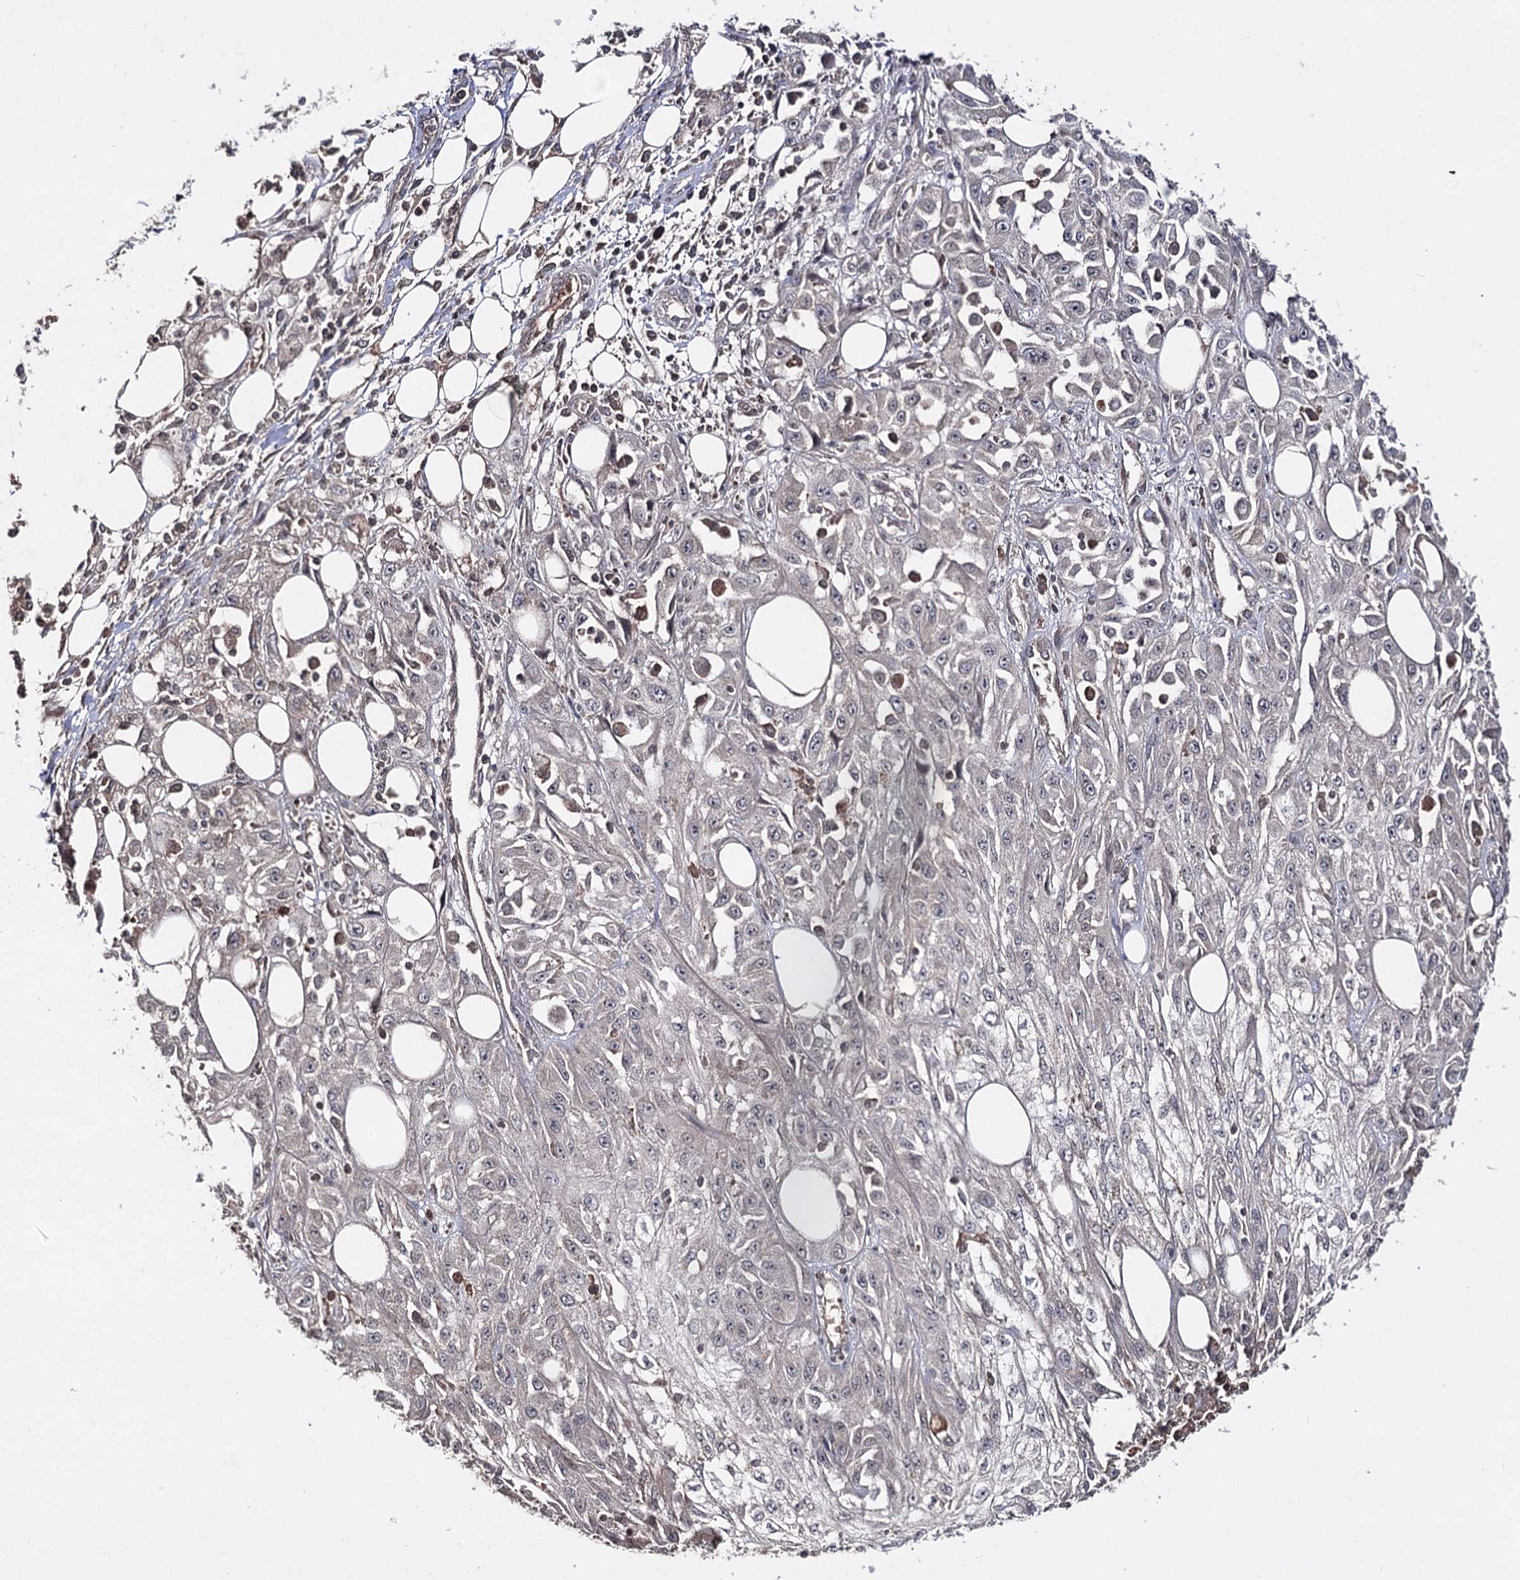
{"staining": {"intensity": "negative", "quantity": "none", "location": "none"}, "tissue": "skin cancer", "cell_type": "Tumor cells", "image_type": "cancer", "snomed": [{"axis": "morphology", "description": "Squamous cell carcinoma, NOS"}, {"axis": "morphology", "description": "Squamous cell carcinoma, metastatic, NOS"}, {"axis": "topography", "description": "Skin"}, {"axis": "topography", "description": "Lymph node"}], "caption": "An immunohistochemistry (IHC) image of squamous cell carcinoma (skin) is shown. There is no staining in tumor cells of squamous cell carcinoma (skin).", "gene": "SYNGR3", "patient": {"sex": "male", "age": 75}}